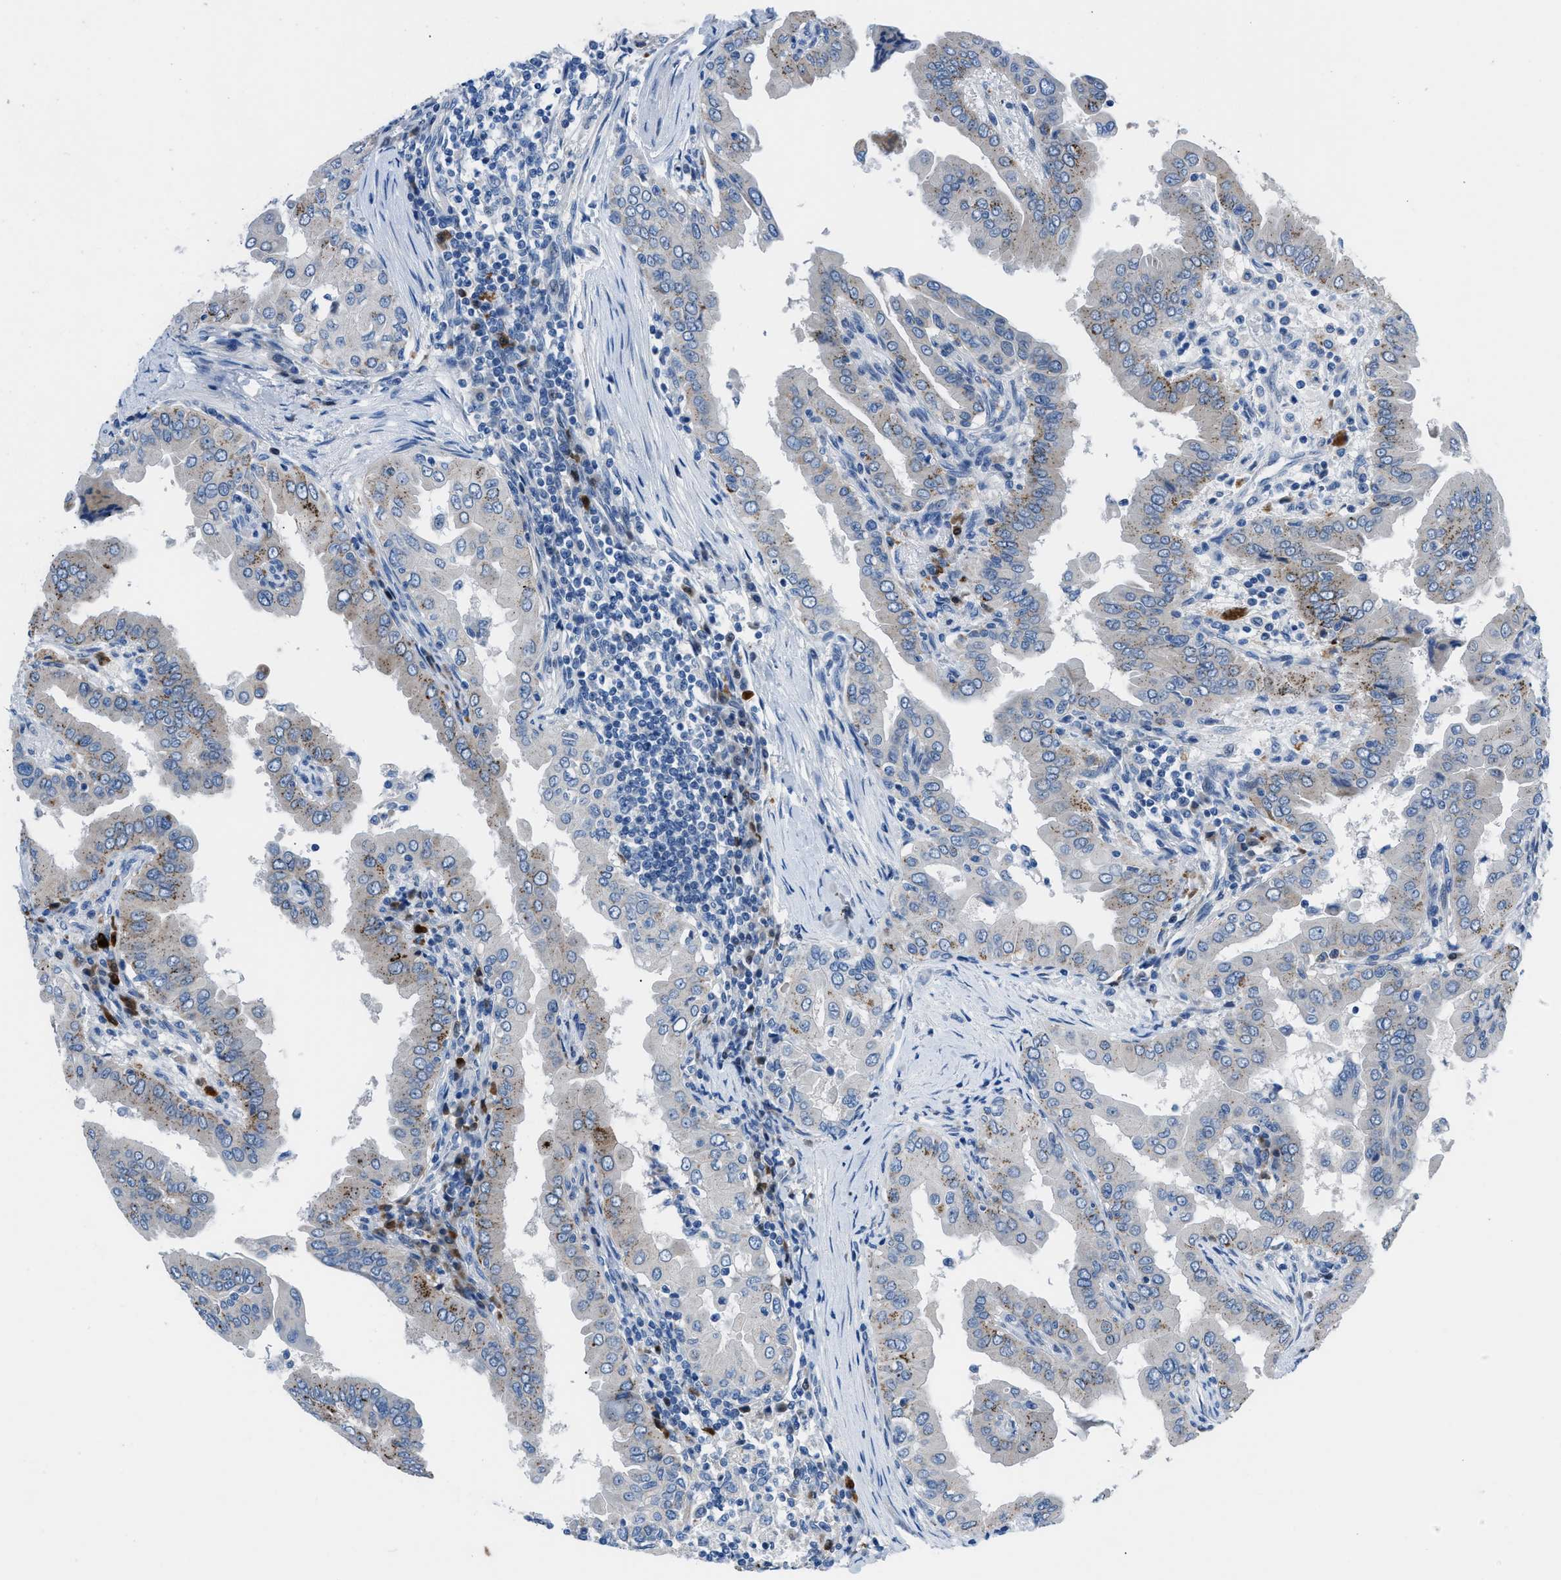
{"staining": {"intensity": "moderate", "quantity": "<25%", "location": "cytoplasmic/membranous"}, "tissue": "thyroid cancer", "cell_type": "Tumor cells", "image_type": "cancer", "snomed": [{"axis": "morphology", "description": "Papillary adenocarcinoma, NOS"}, {"axis": "topography", "description": "Thyroid gland"}], "caption": "Human thyroid papillary adenocarcinoma stained with a protein marker demonstrates moderate staining in tumor cells.", "gene": "UAP1", "patient": {"sex": "male", "age": 33}}